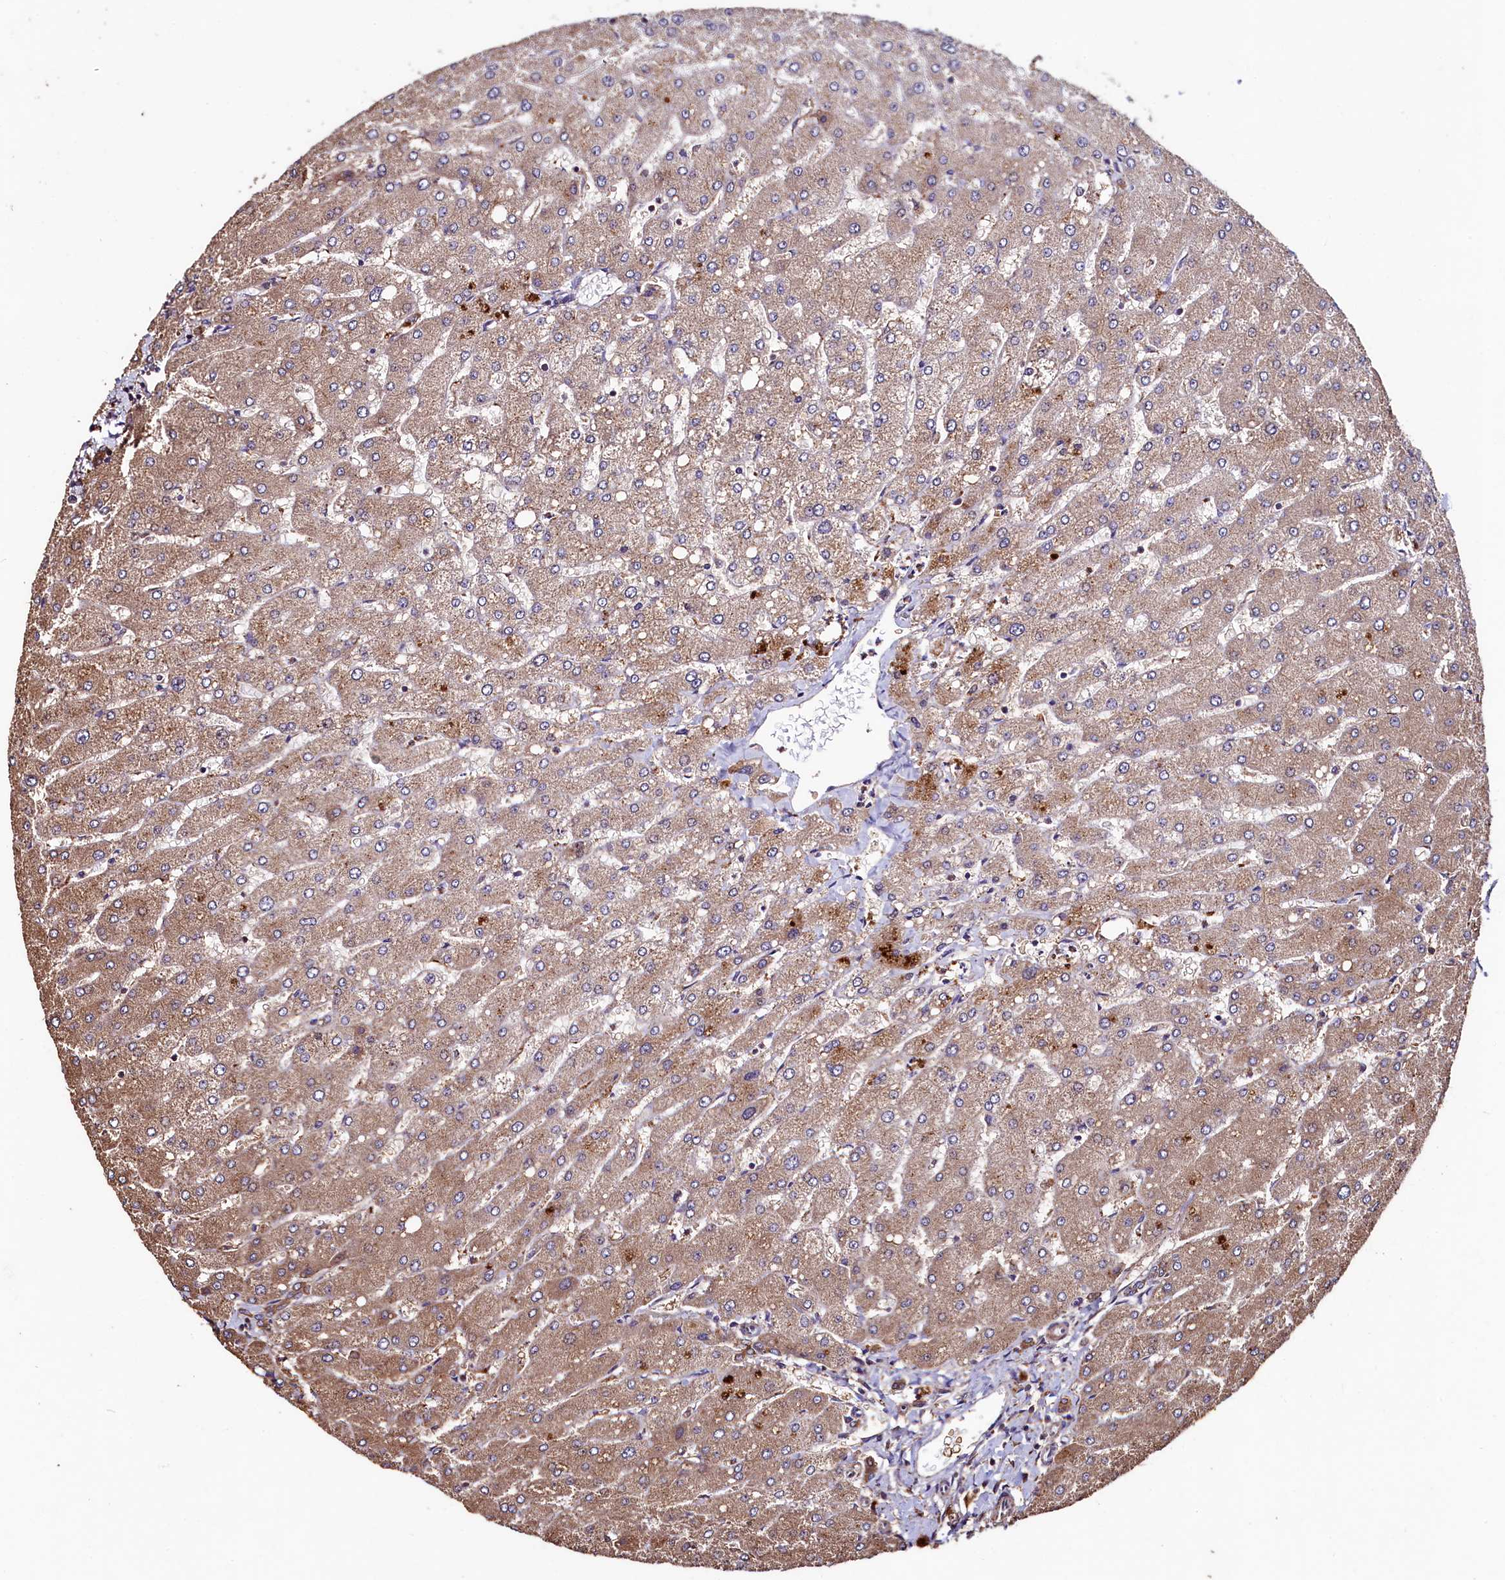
{"staining": {"intensity": "moderate", "quantity": ">75%", "location": "cytoplasmic/membranous"}, "tissue": "liver", "cell_type": "Cholangiocytes", "image_type": "normal", "snomed": [{"axis": "morphology", "description": "Normal tissue, NOS"}, {"axis": "topography", "description": "Liver"}], "caption": "Brown immunohistochemical staining in normal liver reveals moderate cytoplasmic/membranous expression in about >75% of cholangiocytes.", "gene": "TMEM98", "patient": {"sex": "male", "age": 55}}